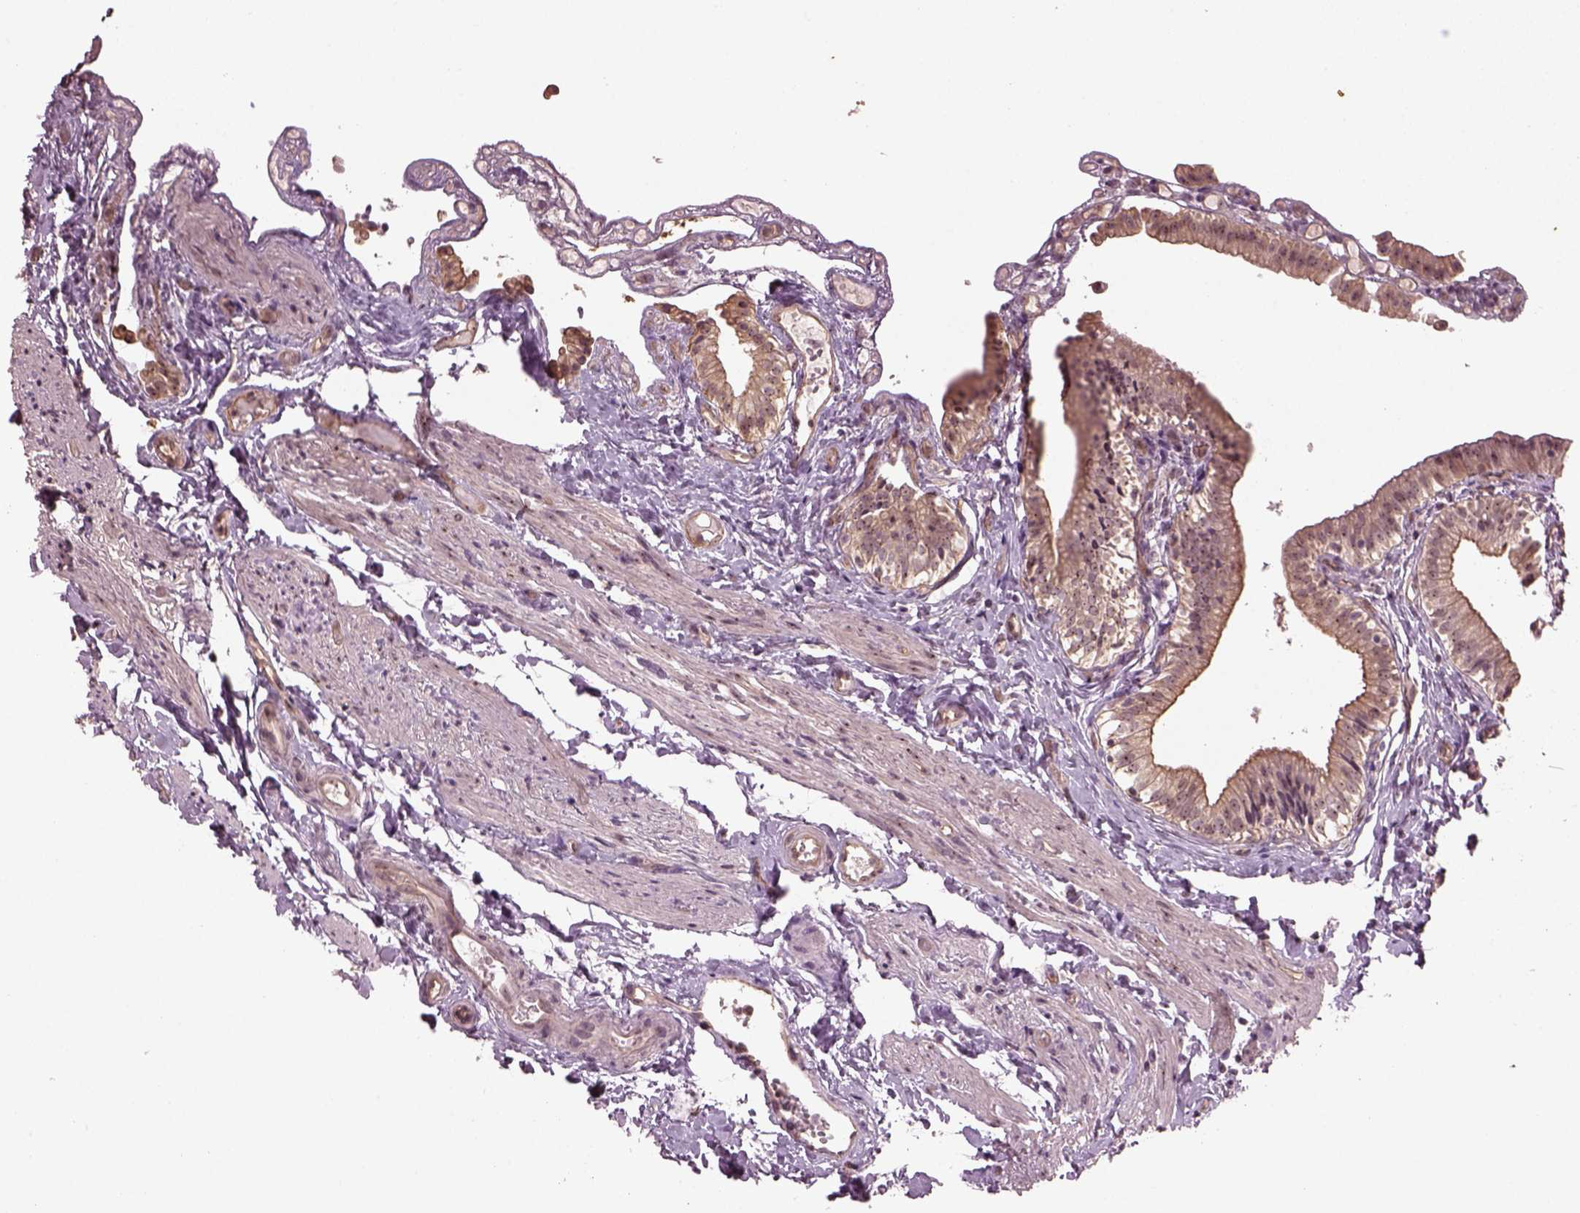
{"staining": {"intensity": "weak", "quantity": "25%-75%", "location": "cytoplasmic/membranous,nuclear"}, "tissue": "gallbladder", "cell_type": "Glandular cells", "image_type": "normal", "snomed": [{"axis": "morphology", "description": "Normal tissue, NOS"}, {"axis": "topography", "description": "Gallbladder"}], "caption": "Protein staining of benign gallbladder reveals weak cytoplasmic/membranous,nuclear expression in about 25%-75% of glandular cells. The staining was performed using DAB (3,3'-diaminobenzidine) to visualize the protein expression in brown, while the nuclei were stained in blue with hematoxylin (Magnification: 20x).", "gene": "GNRH1", "patient": {"sex": "female", "age": 47}}